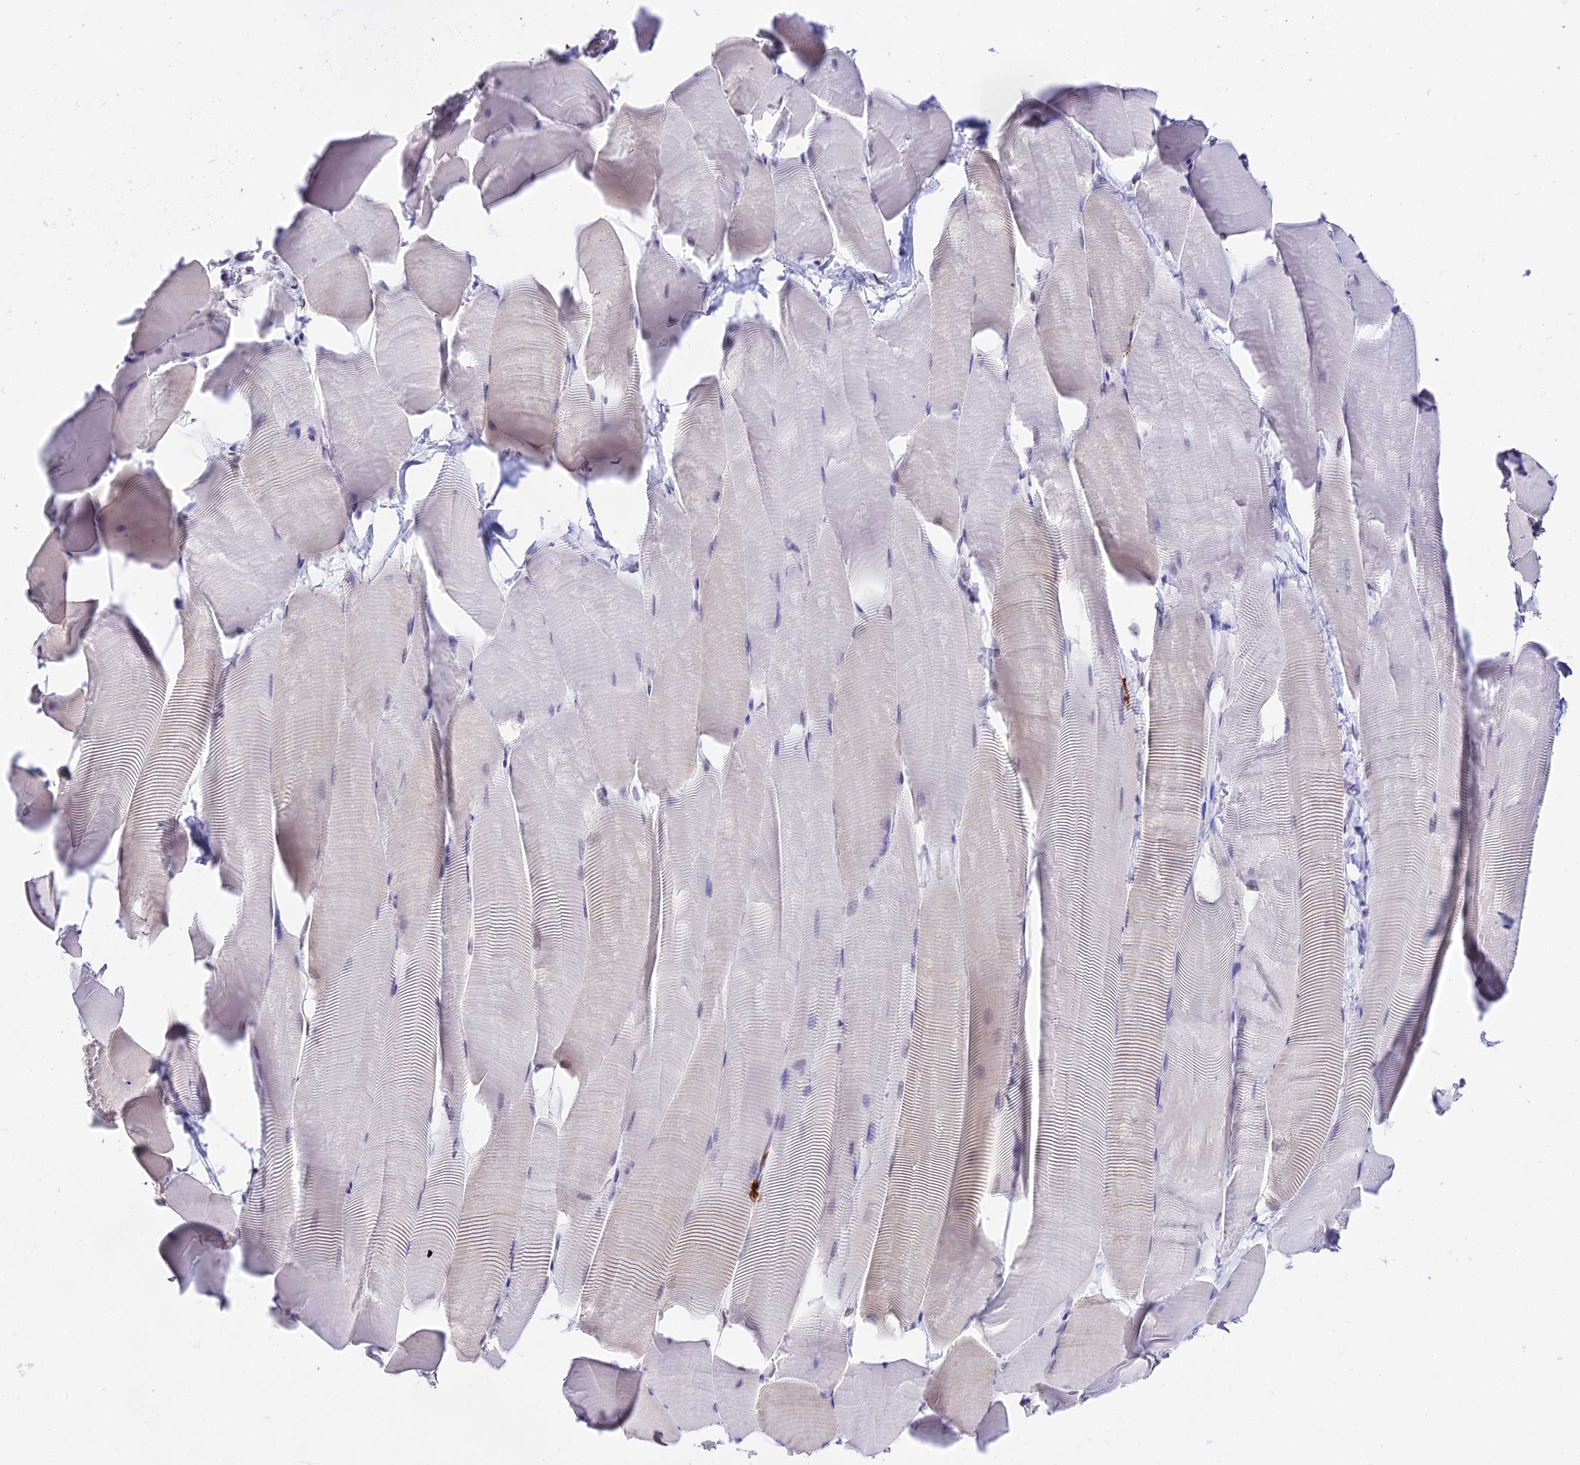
{"staining": {"intensity": "negative", "quantity": "none", "location": "none"}, "tissue": "skeletal muscle", "cell_type": "Myocytes", "image_type": "normal", "snomed": [{"axis": "morphology", "description": "Normal tissue, NOS"}, {"axis": "topography", "description": "Skeletal muscle"}], "caption": "The immunohistochemistry (IHC) photomicrograph has no significant expression in myocytes of skeletal muscle. (Immunohistochemistry, brightfield microscopy, high magnification).", "gene": "MCM10", "patient": {"sex": "male", "age": 25}}